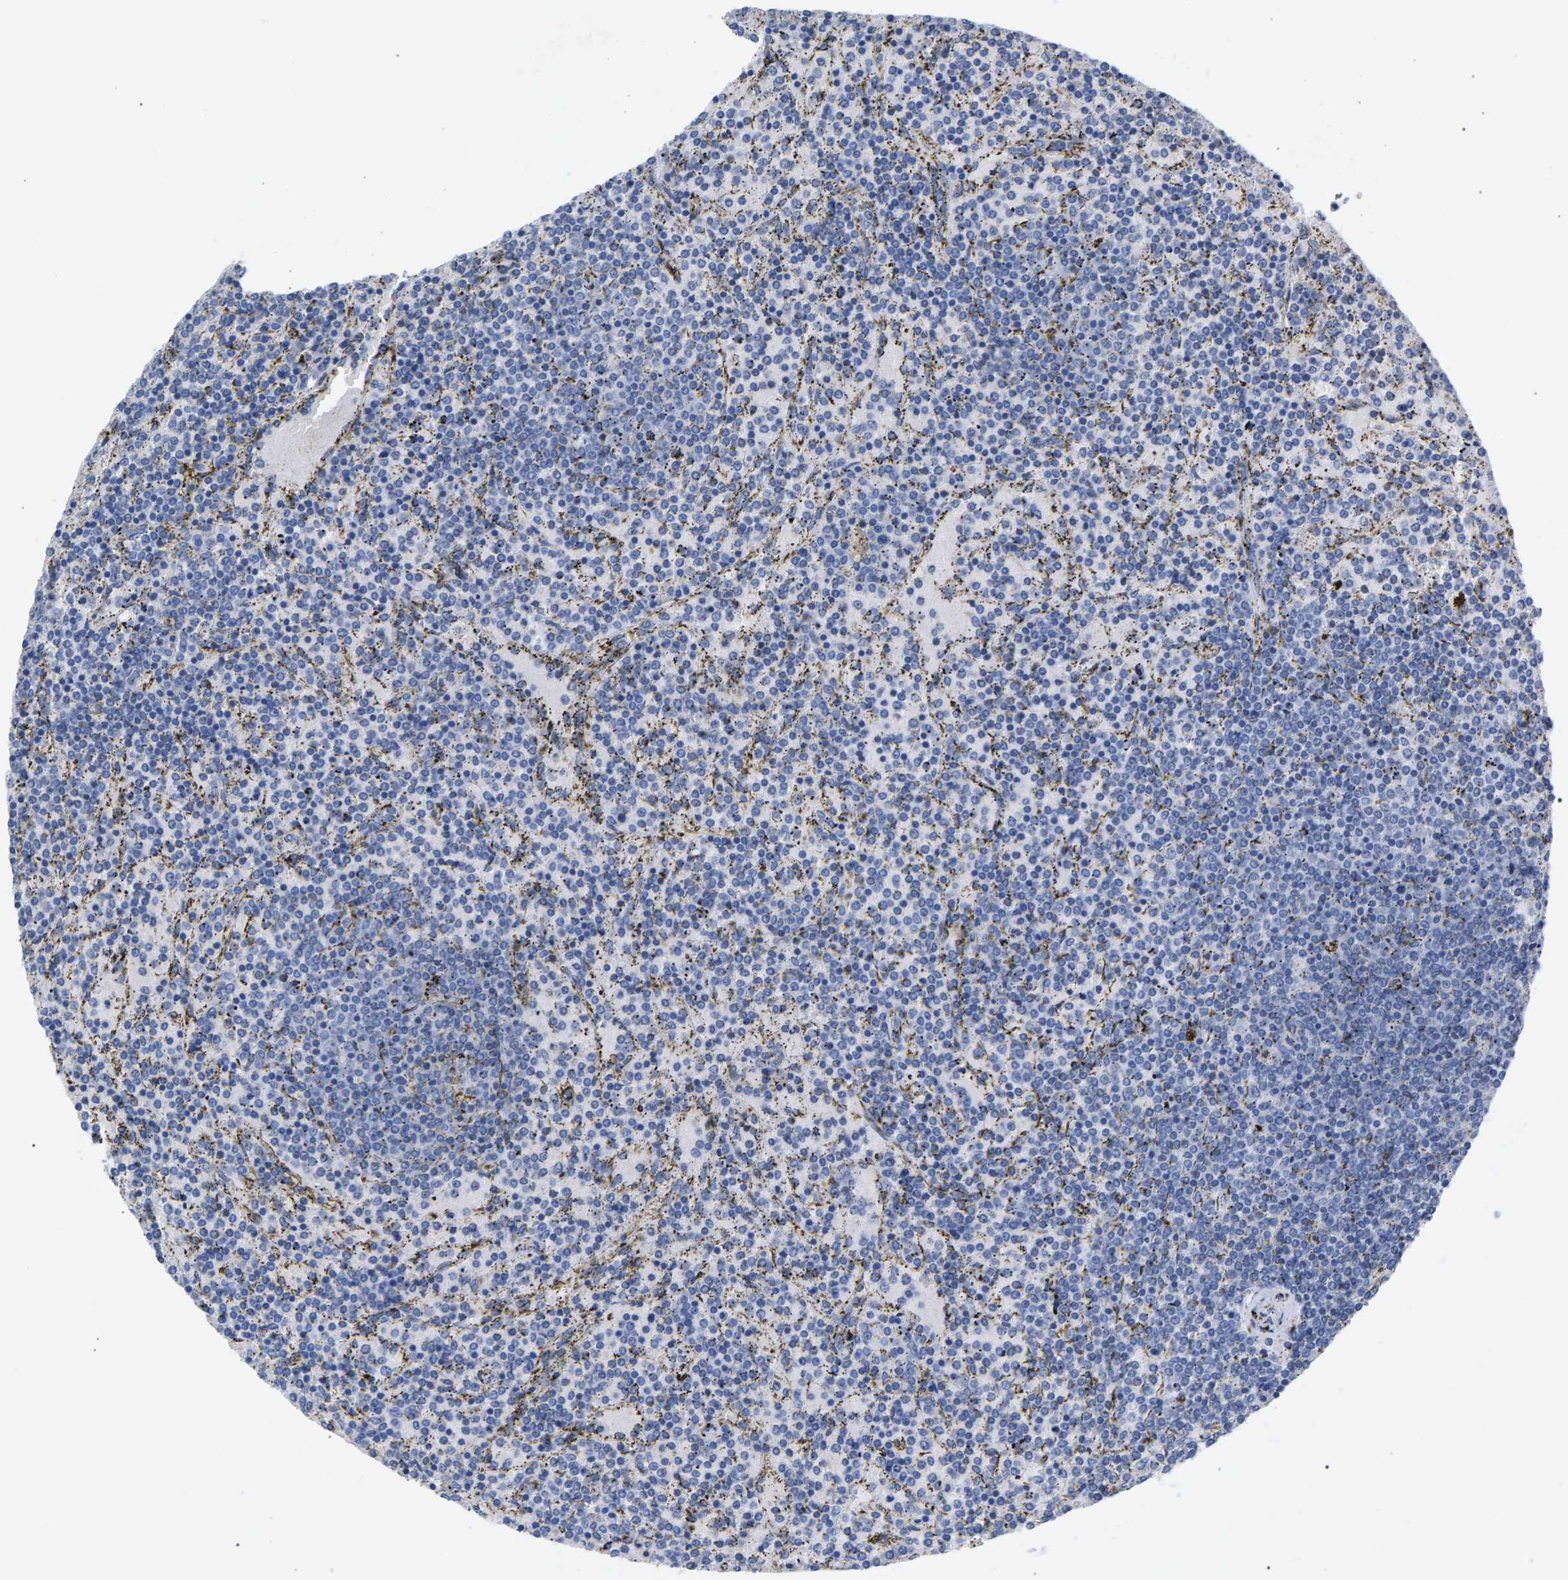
{"staining": {"intensity": "negative", "quantity": "none", "location": "none"}, "tissue": "lymphoma", "cell_type": "Tumor cells", "image_type": "cancer", "snomed": [{"axis": "morphology", "description": "Malignant lymphoma, non-Hodgkin's type, Low grade"}, {"axis": "topography", "description": "Spleen"}], "caption": "Histopathology image shows no protein positivity in tumor cells of lymphoma tissue. (DAB (3,3'-diaminobenzidine) IHC with hematoxylin counter stain).", "gene": "APOH", "patient": {"sex": "female", "age": 77}}